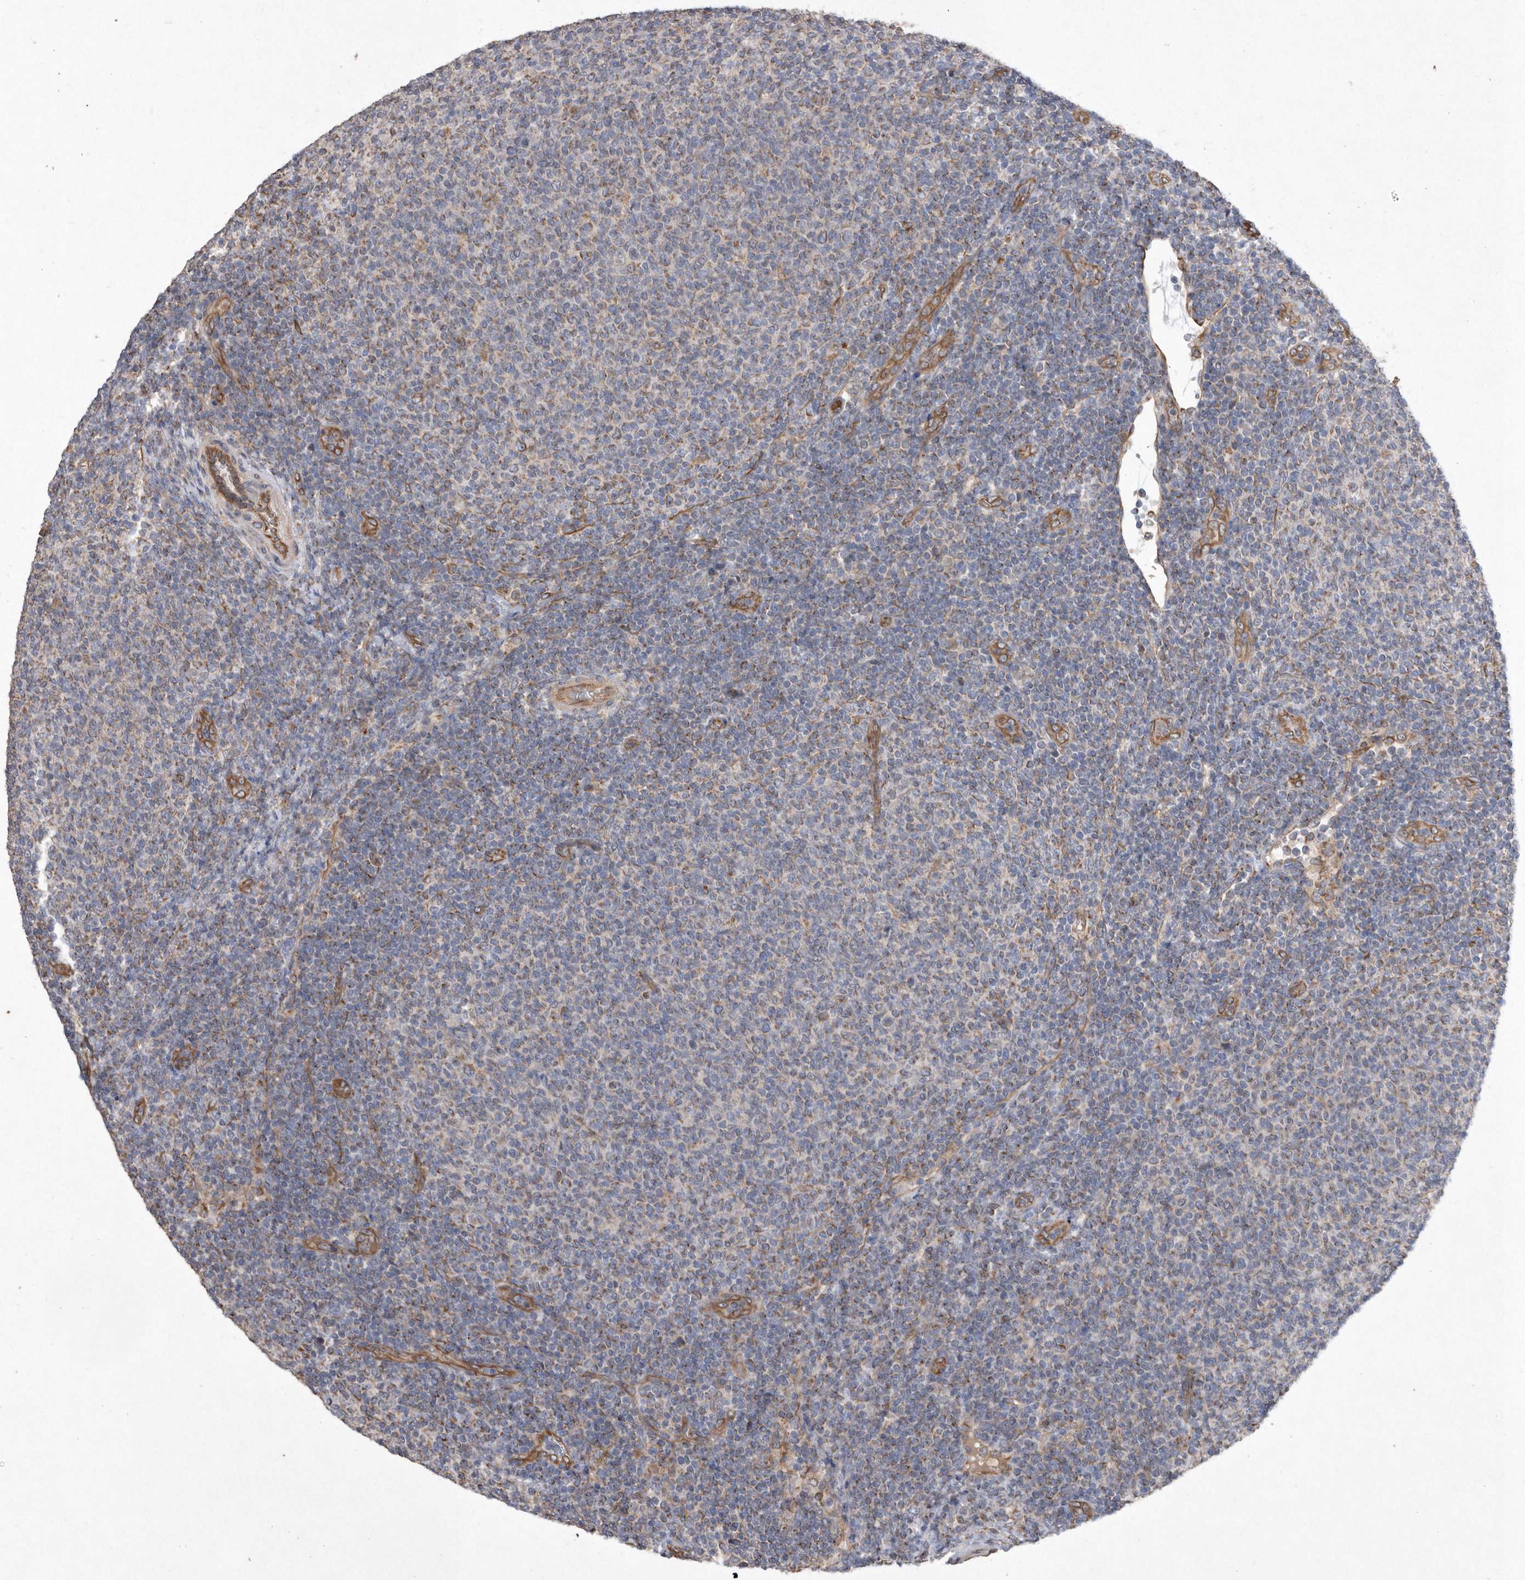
{"staining": {"intensity": "moderate", "quantity": "25%-75%", "location": "cytoplasmic/membranous"}, "tissue": "lymphoma", "cell_type": "Tumor cells", "image_type": "cancer", "snomed": [{"axis": "morphology", "description": "Malignant lymphoma, non-Hodgkin's type, Low grade"}, {"axis": "topography", "description": "Lymph node"}], "caption": "Immunohistochemical staining of human low-grade malignant lymphoma, non-Hodgkin's type displays medium levels of moderate cytoplasmic/membranous staining in approximately 25%-75% of tumor cells.", "gene": "PON2", "patient": {"sex": "male", "age": 66}}